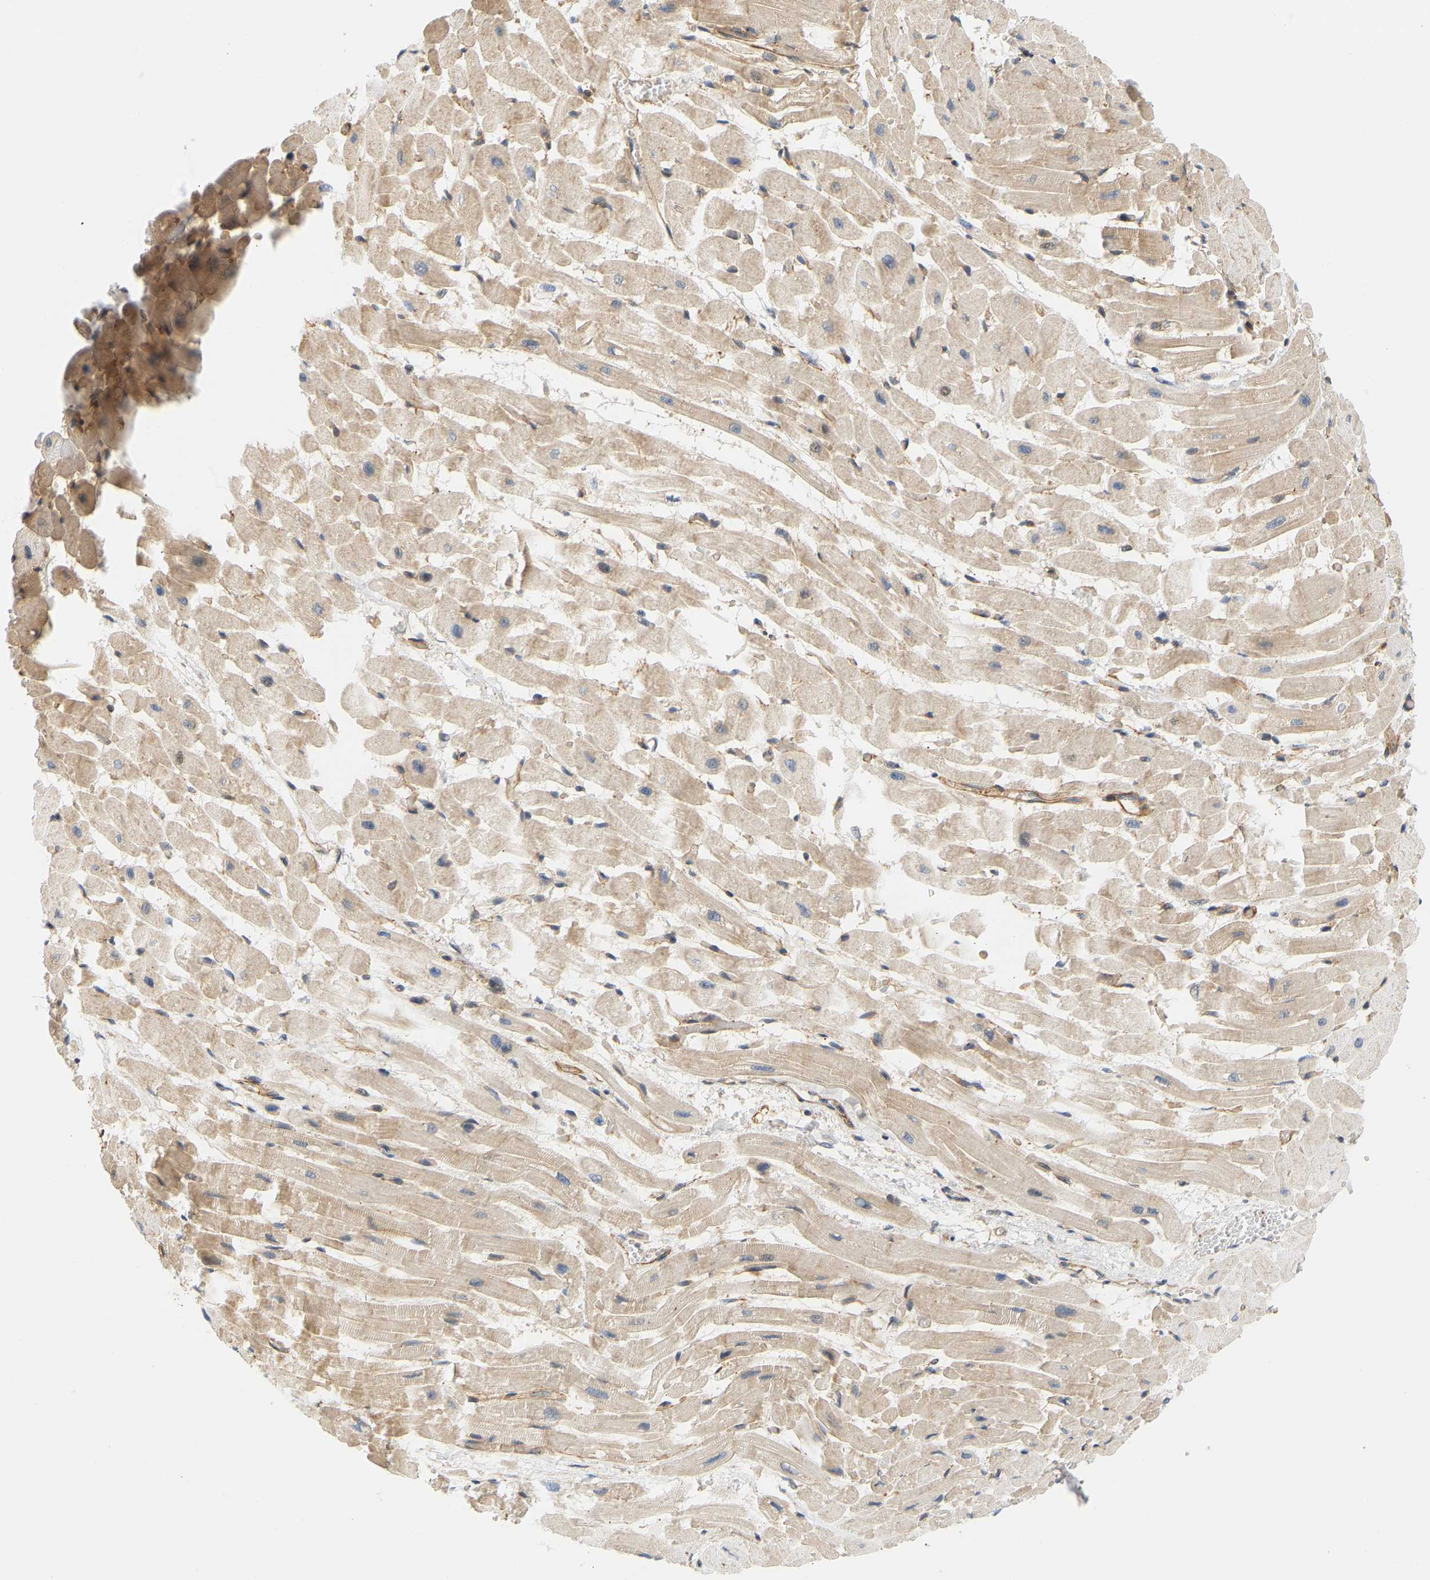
{"staining": {"intensity": "weak", "quantity": "25%-75%", "location": "cytoplasmic/membranous"}, "tissue": "heart muscle", "cell_type": "Cardiomyocytes", "image_type": "normal", "snomed": [{"axis": "morphology", "description": "Normal tissue, NOS"}, {"axis": "topography", "description": "Heart"}], "caption": "The histopathology image demonstrates immunohistochemical staining of unremarkable heart muscle. There is weak cytoplasmic/membranous positivity is seen in approximately 25%-75% of cardiomyocytes. (DAB IHC, brown staining for protein, blue staining for nuclei).", "gene": "CEP57", "patient": {"sex": "male", "age": 45}}